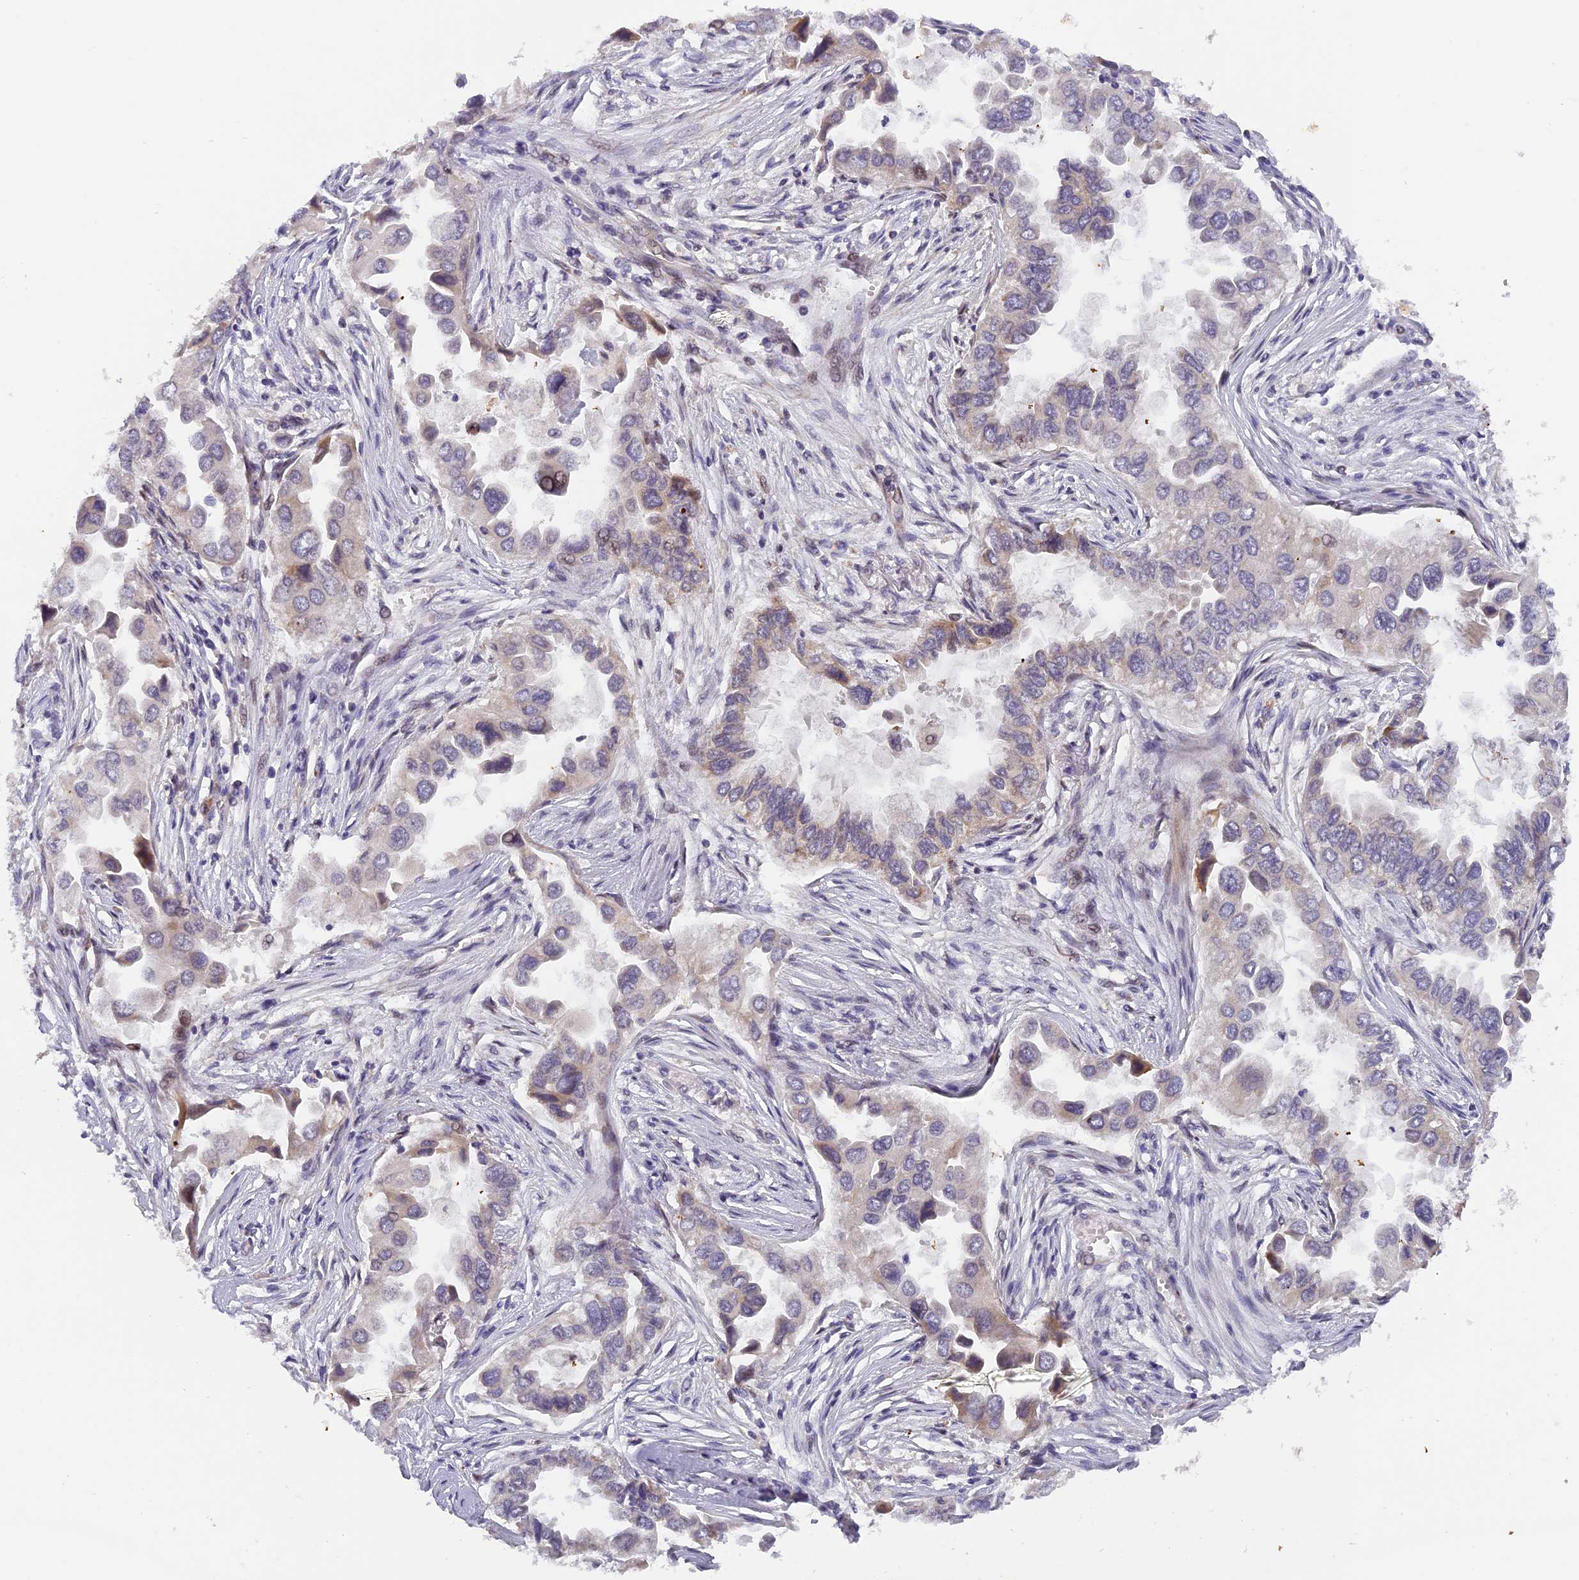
{"staining": {"intensity": "moderate", "quantity": "<25%", "location": "nuclear"}, "tissue": "lung cancer", "cell_type": "Tumor cells", "image_type": "cancer", "snomed": [{"axis": "morphology", "description": "Adenocarcinoma, NOS"}, {"axis": "topography", "description": "Lung"}], "caption": "Protein expression analysis of adenocarcinoma (lung) displays moderate nuclear staining in approximately <25% of tumor cells. Using DAB (brown) and hematoxylin (blue) stains, captured at high magnification using brightfield microscopy.", "gene": "RAB28", "patient": {"sex": "female", "age": 76}}